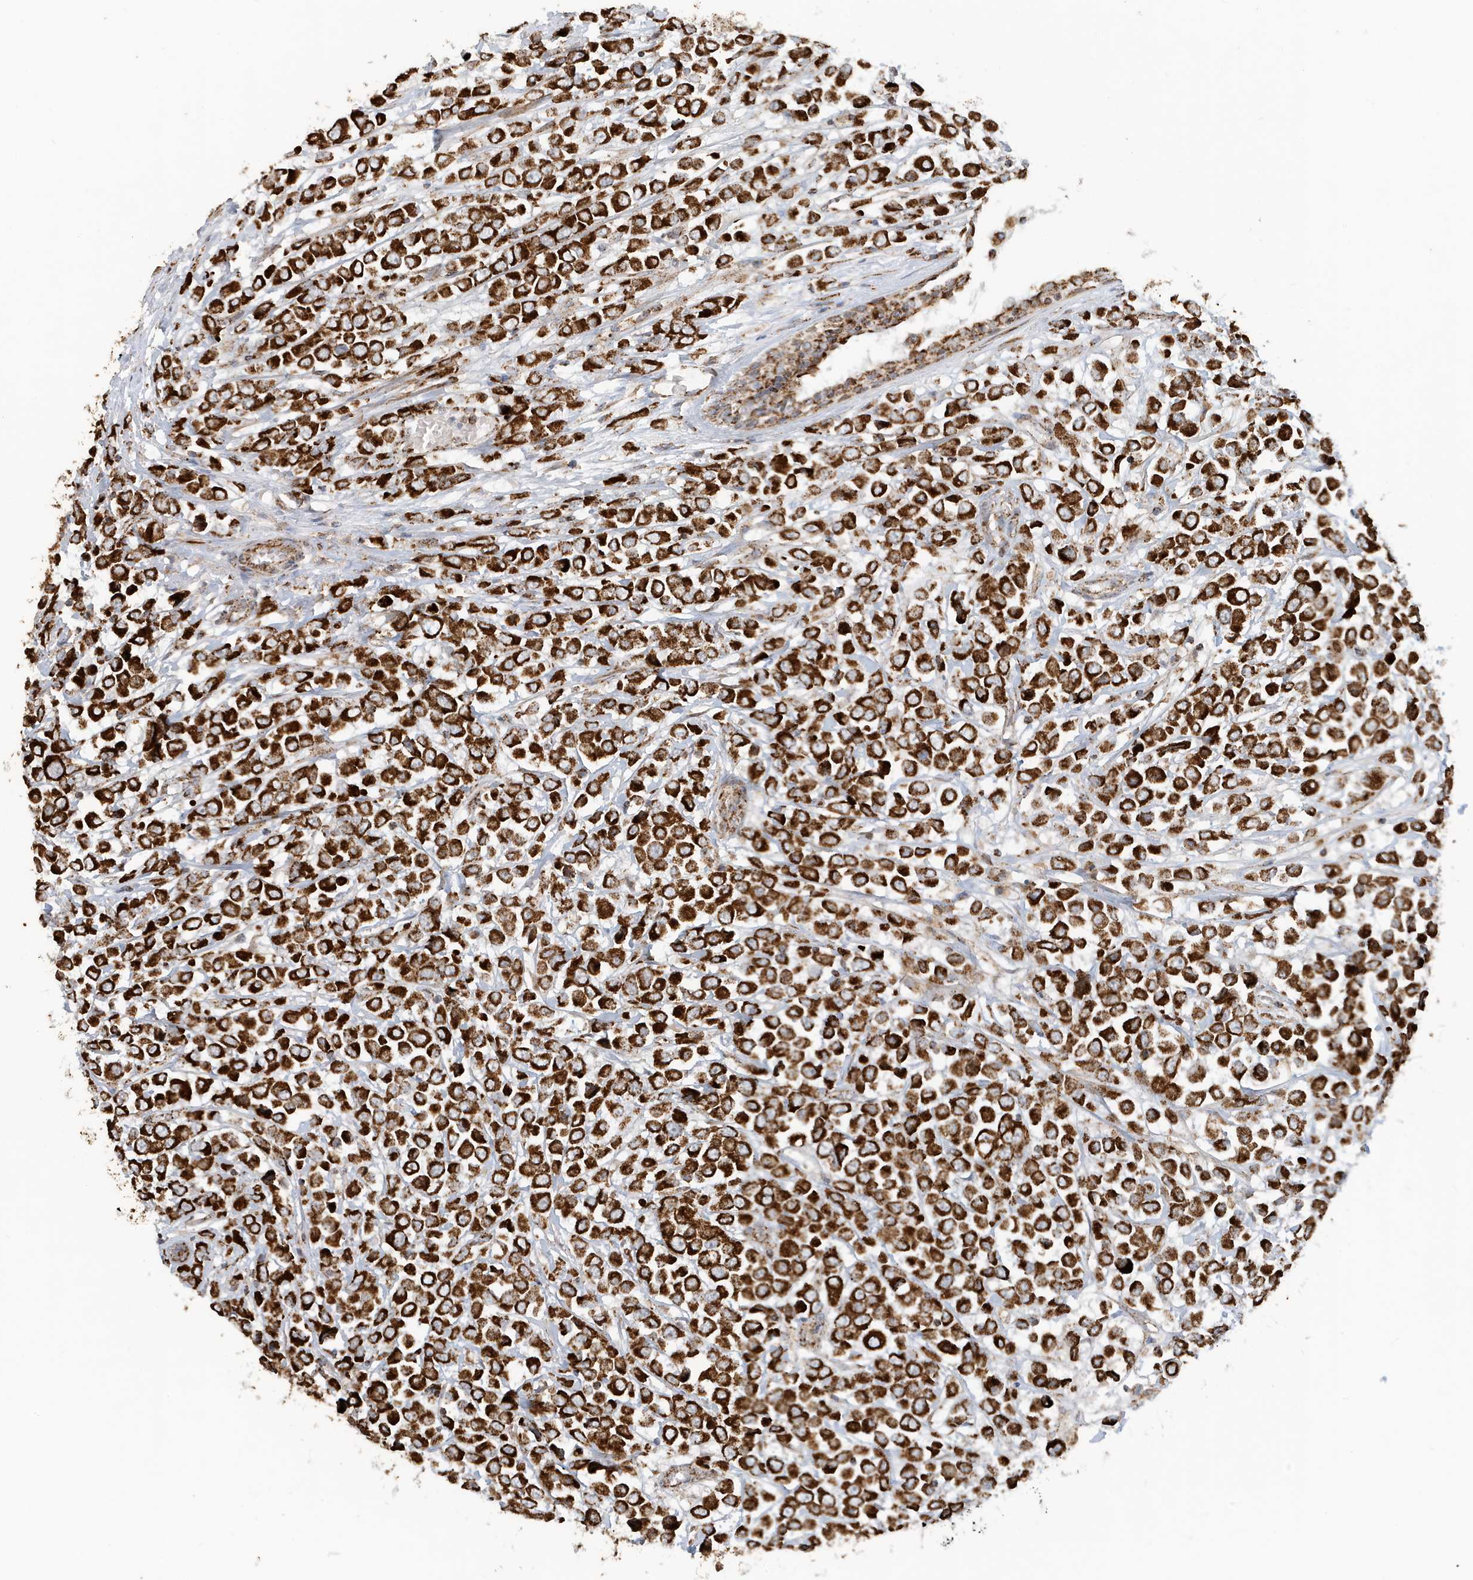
{"staining": {"intensity": "strong", "quantity": ">75%", "location": "cytoplasmic/membranous"}, "tissue": "breast cancer", "cell_type": "Tumor cells", "image_type": "cancer", "snomed": [{"axis": "morphology", "description": "Duct carcinoma"}, {"axis": "topography", "description": "Breast"}], "caption": "Approximately >75% of tumor cells in human breast cancer reveal strong cytoplasmic/membranous protein positivity as visualized by brown immunohistochemical staining.", "gene": "MAN1A1", "patient": {"sex": "female", "age": 61}}